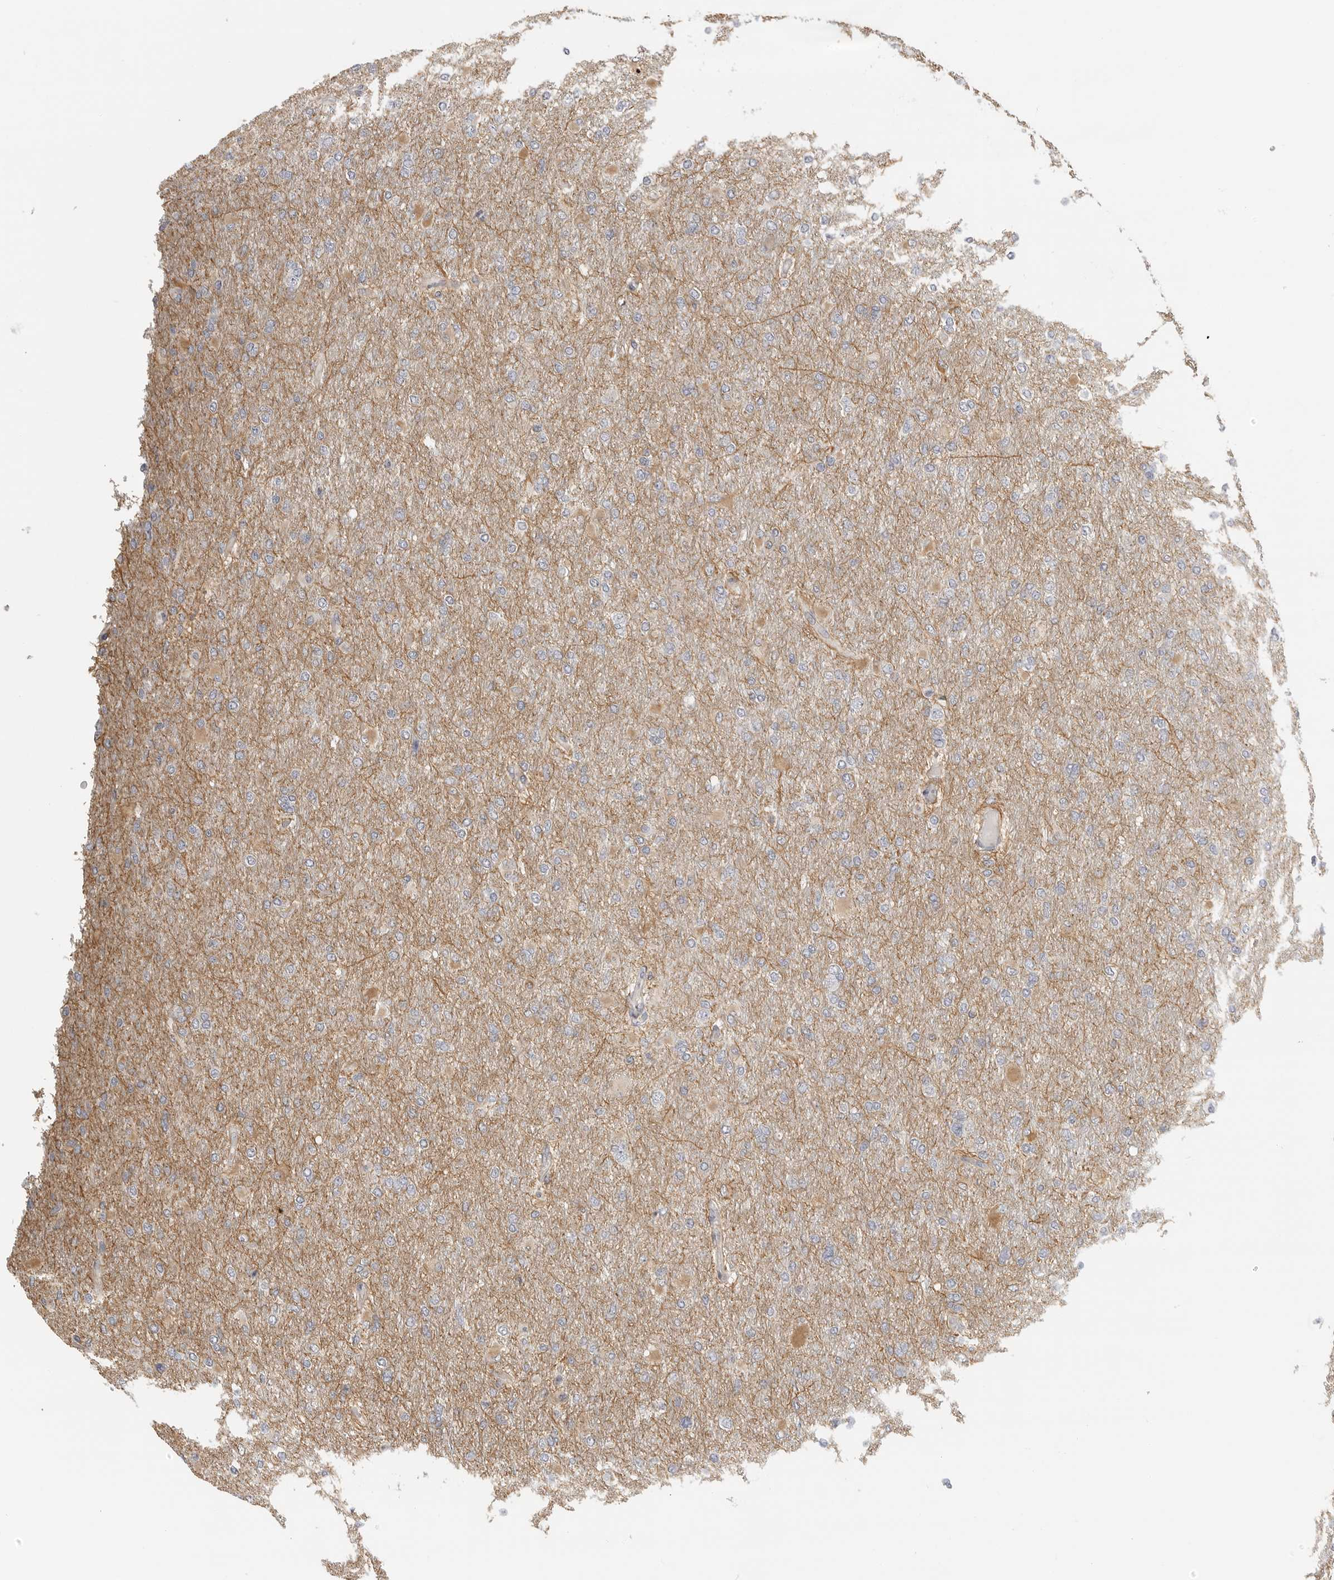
{"staining": {"intensity": "weak", "quantity": "<25%", "location": "cytoplasmic/membranous"}, "tissue": "glioma", "cell_type": "Tumor cells", "image_type": "cancer", "snomed": [{"axis": "morphology", "description": "Glioma, malignant, High grade"}, {"axis": "topography", "description": "Cerebral cortex"}], "caption": "The image exhibits no staining of tumor cells in high-grade glioma (malignant). (DAB (3,3'-diaminobenzidine) IHC visualized using brightfield microscopy, high magnification).", "gene": "RXFP3", "patient": {"sex": "female", "age": 36}}